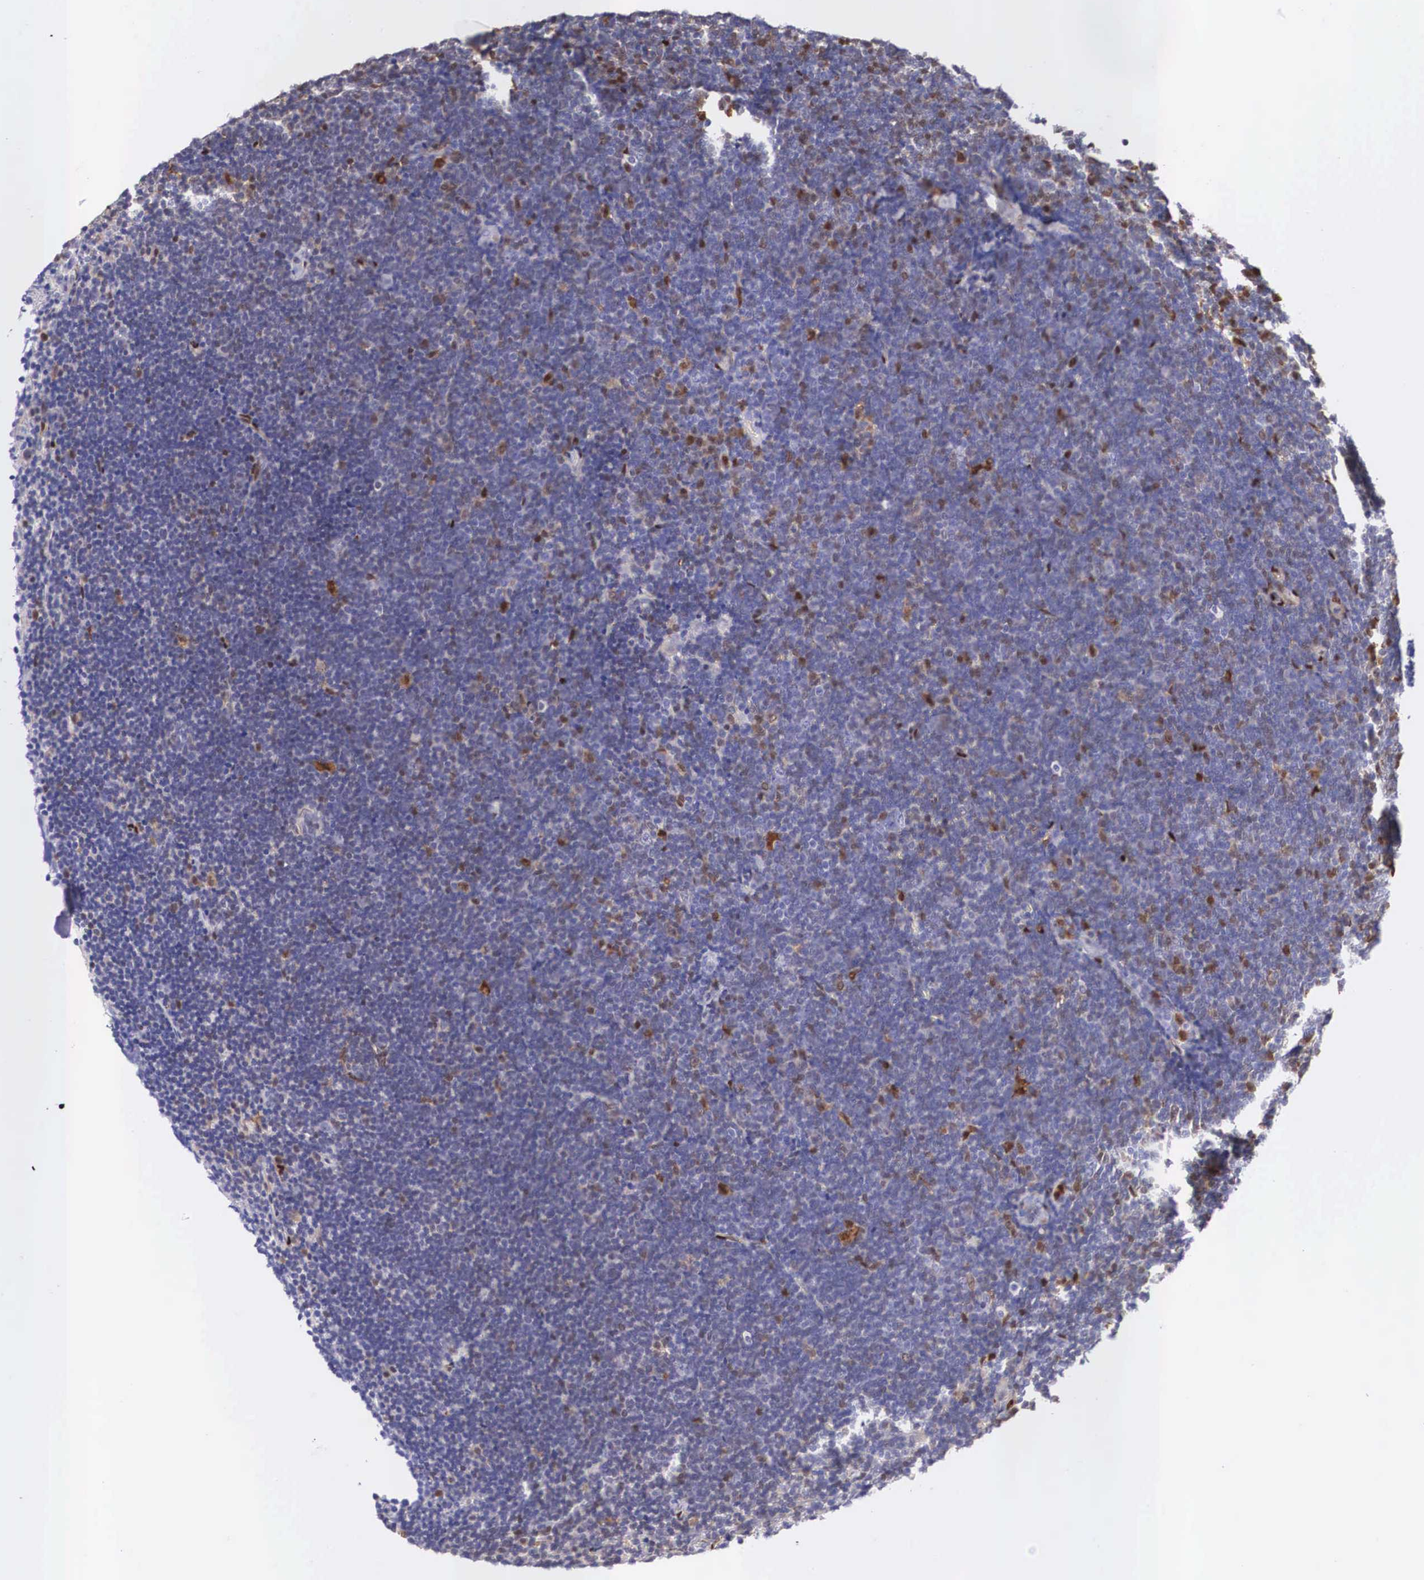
{"staining": {"intensity": "negative", "quantity": "none", "location": "none"}, "tissue": "lymphoma", "cell_type": "Tumor cells", "image_type": "cancer", "snomed": [{"axis": "morphology", "description": "Malignant lymphoma, non-Hodgkin's type, Low grade"}, {"axis": "topography", "description": "Lymph node"}], "caption": "This is a photomicrograph of immunohistochemistry staining of low-grade malignant lymphoma, non-Hodgkin's type, which shows no expression in tumor cells. Brightfield microscopy of immunohistochemistry stained with DAB (3,3'-diaminobenzidine) (brown) and hematoxylin (blue), captured at high magnification.", "gene": "LGALS1", "patient": {"sex": "female", "age": 51}}